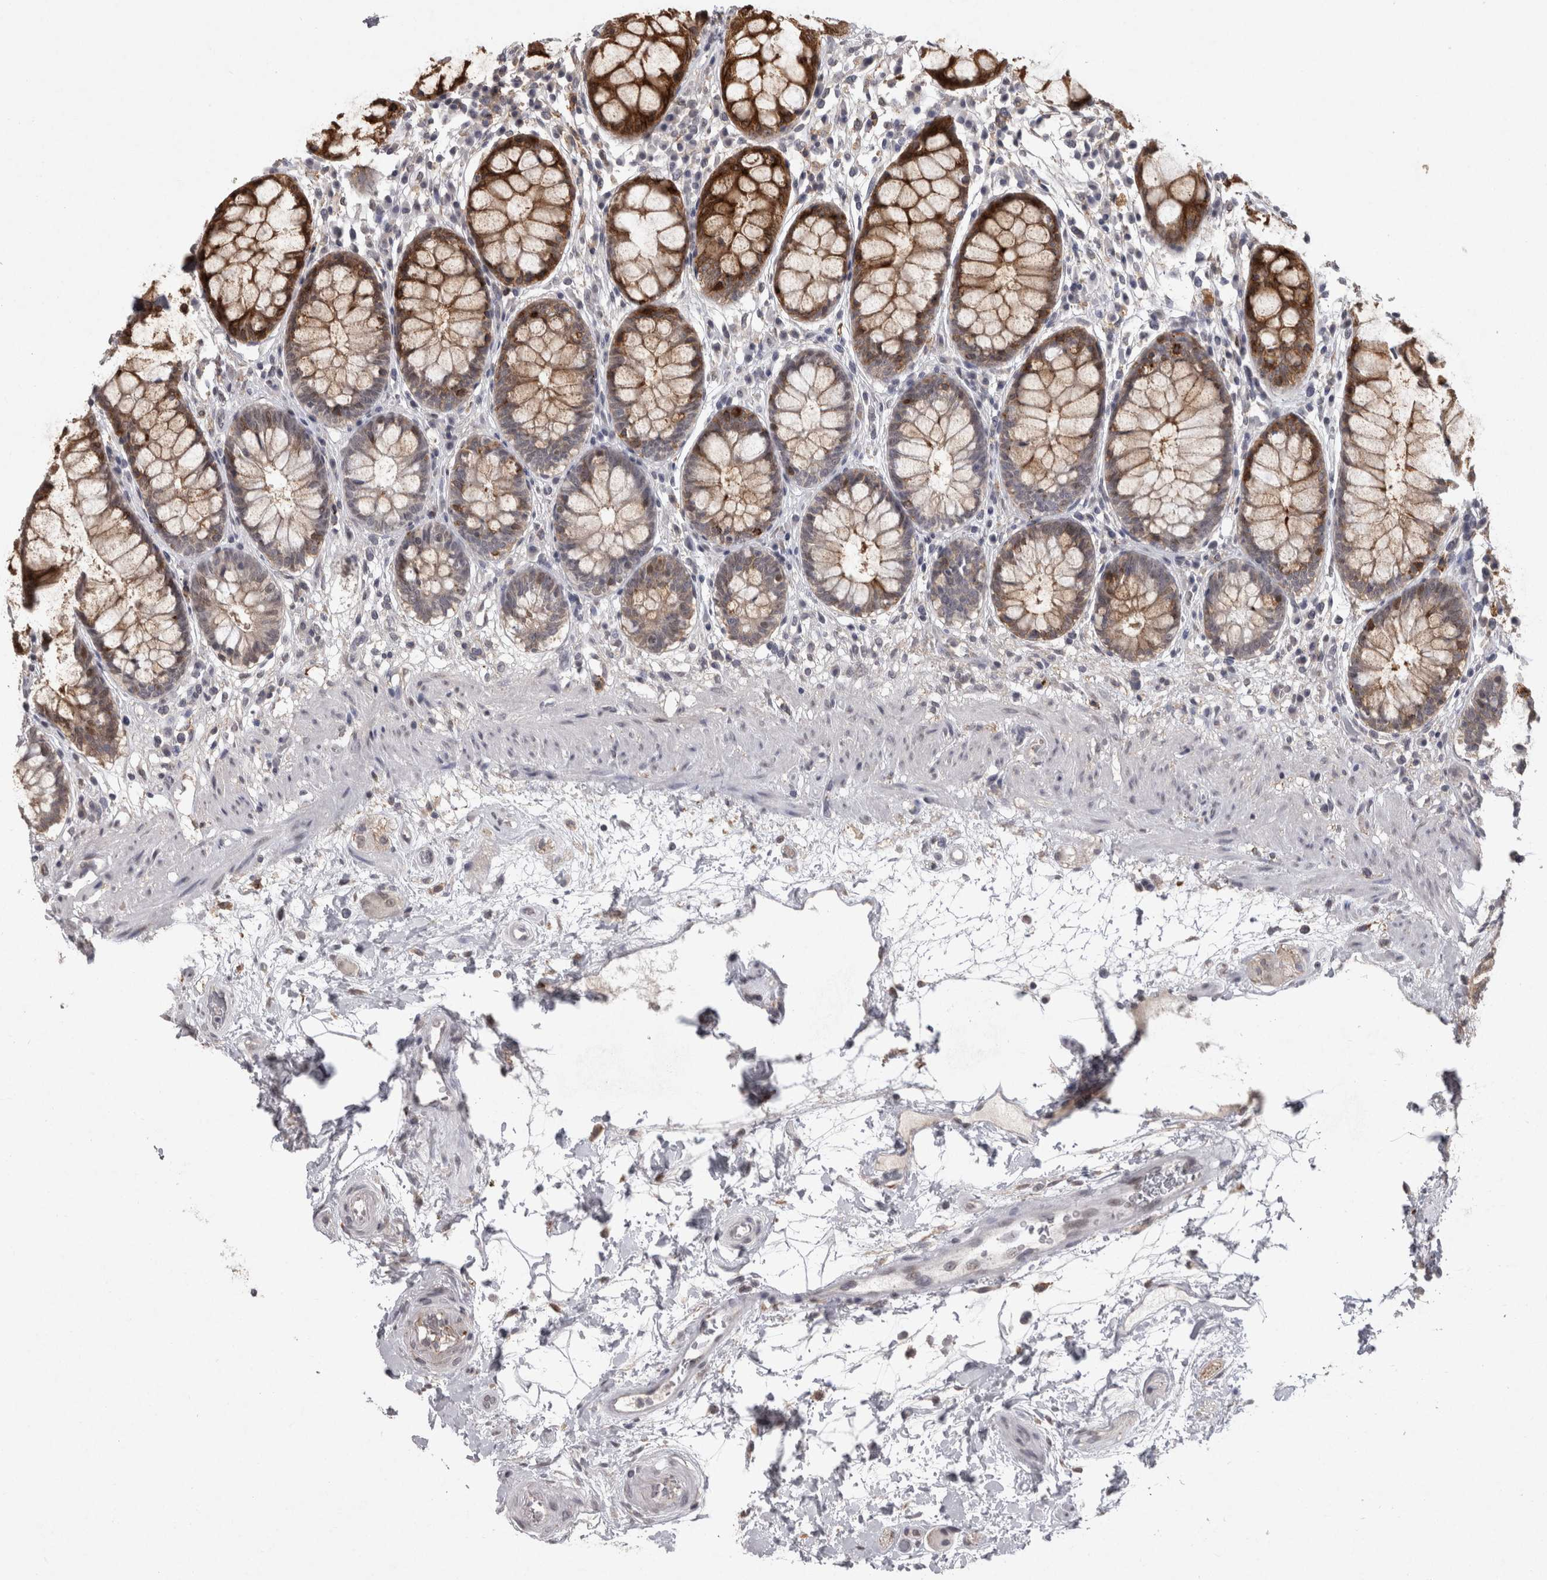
{"staining": {"intensity": "strong", "quantity": ">75%", "location": "cytoplasmic/membranous"}, "tissue": "rectum", "cell_type": "Glandular cells", "image_type": "normal", "snomed": [{"axis": "morphology", "description": "Normal tissue, NOS"}, {"axis": "topography", "description": "Rectum"}], "caption": "Protein expression analysis of normal human rectum reveals strong cytoplasmic/membranous expression in about >75% of glandular cells. (brown staining indicates protein expression, while blue staining denotes nuclei).", "gene": "MEP1A", "patient": {"sex": "male", "age": 64}}